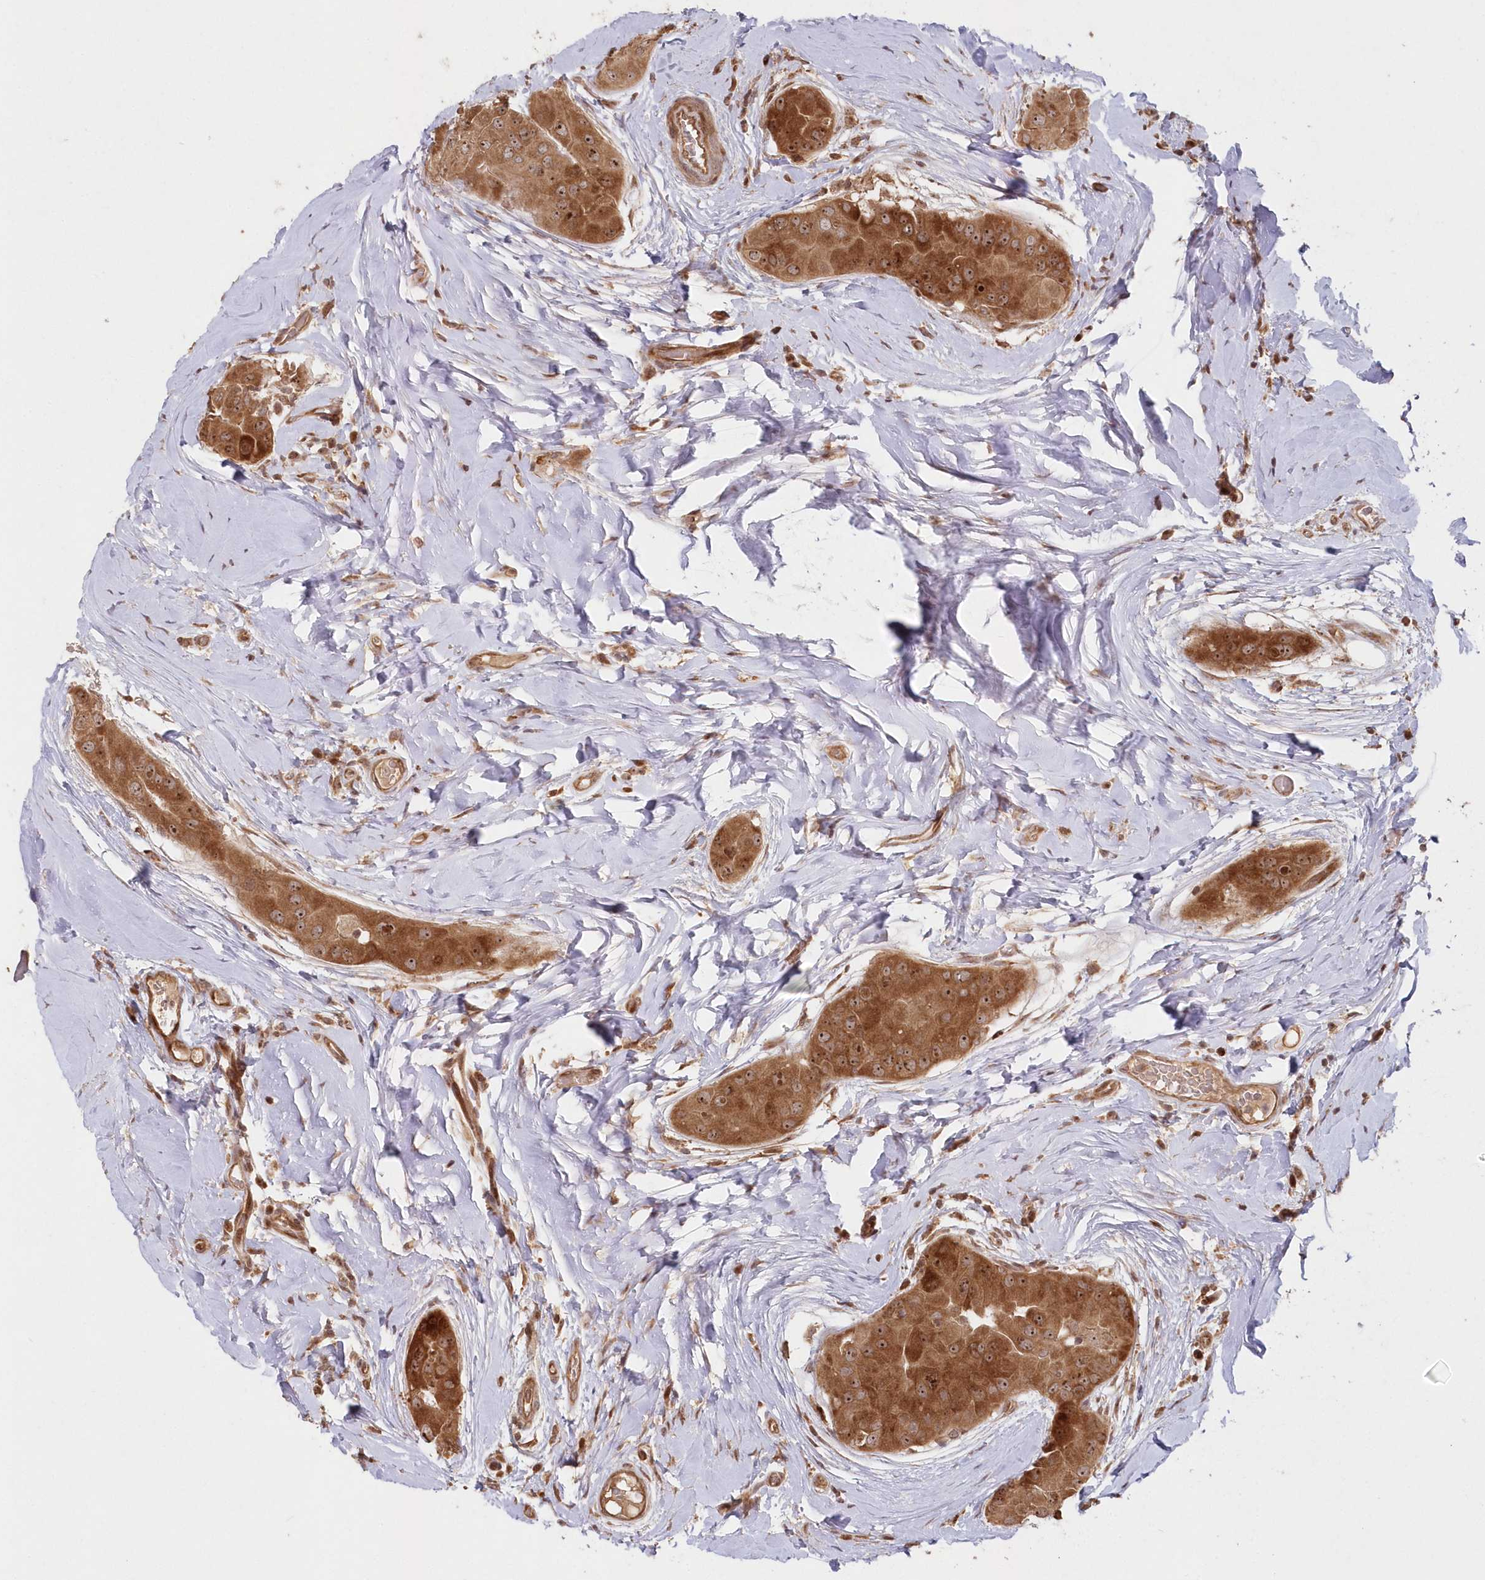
{"staining": {"intensity": "moderate", "quantity": ">75%", "location": "cytoplasmic/membranous,nuclear"}, "tissue": "thyroid cancer", "cell_type": "Tumor cells", "image_type": "cancer", "snomed": [{"axis": "morphology", "description": "Papillary adenocarcinoma, NOS"}, {"axis": "topography", "description": "Thyroid gland"}], "caption": "Immunohistochemical staining of thyroid cancer exhibits medium levels of moderate cytoplasmic/membranous and nuclear expression in approximately >75% of tumor cells.", "gene": "SERINC1", "patient": {"sex": "male", "age": 33}}